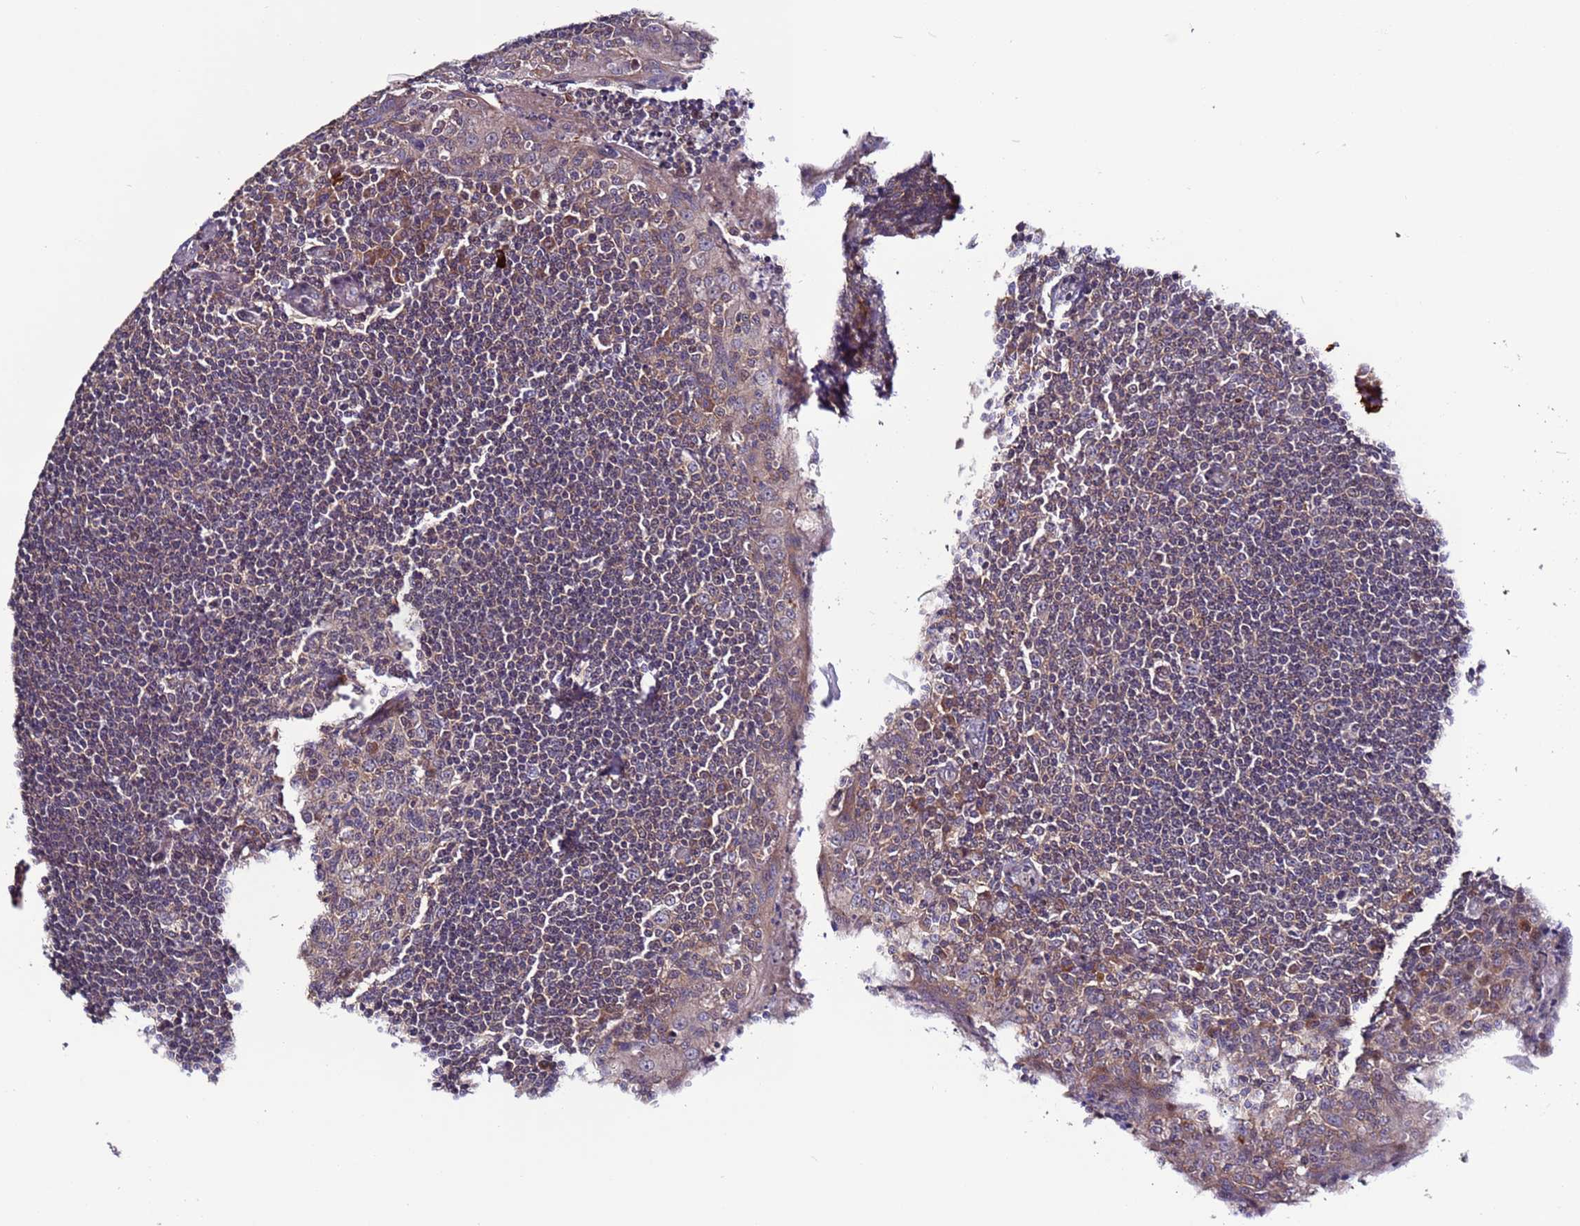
{"staining": {"intensity": "weak", "quantity": ">75%", "location": "cytoplasmic/membranous"}, "tissue": "tonsil", "cell_type": "Germinal center cells", "image_type": "normal", "snomed": [{"axis": "morphology", "description": "Normal tissue, NOS"}, {"axis": "topography", "description": "Tonsil"}], "caption": "This is an image of immunohistochemistry (IHC) staining of unremarkable tonsil, which shows weak positivity in the cytoplasmic/membranous of germinal center cells.", "gene": "GAREM1", "patient": {"sex": "male", "age": 27}}